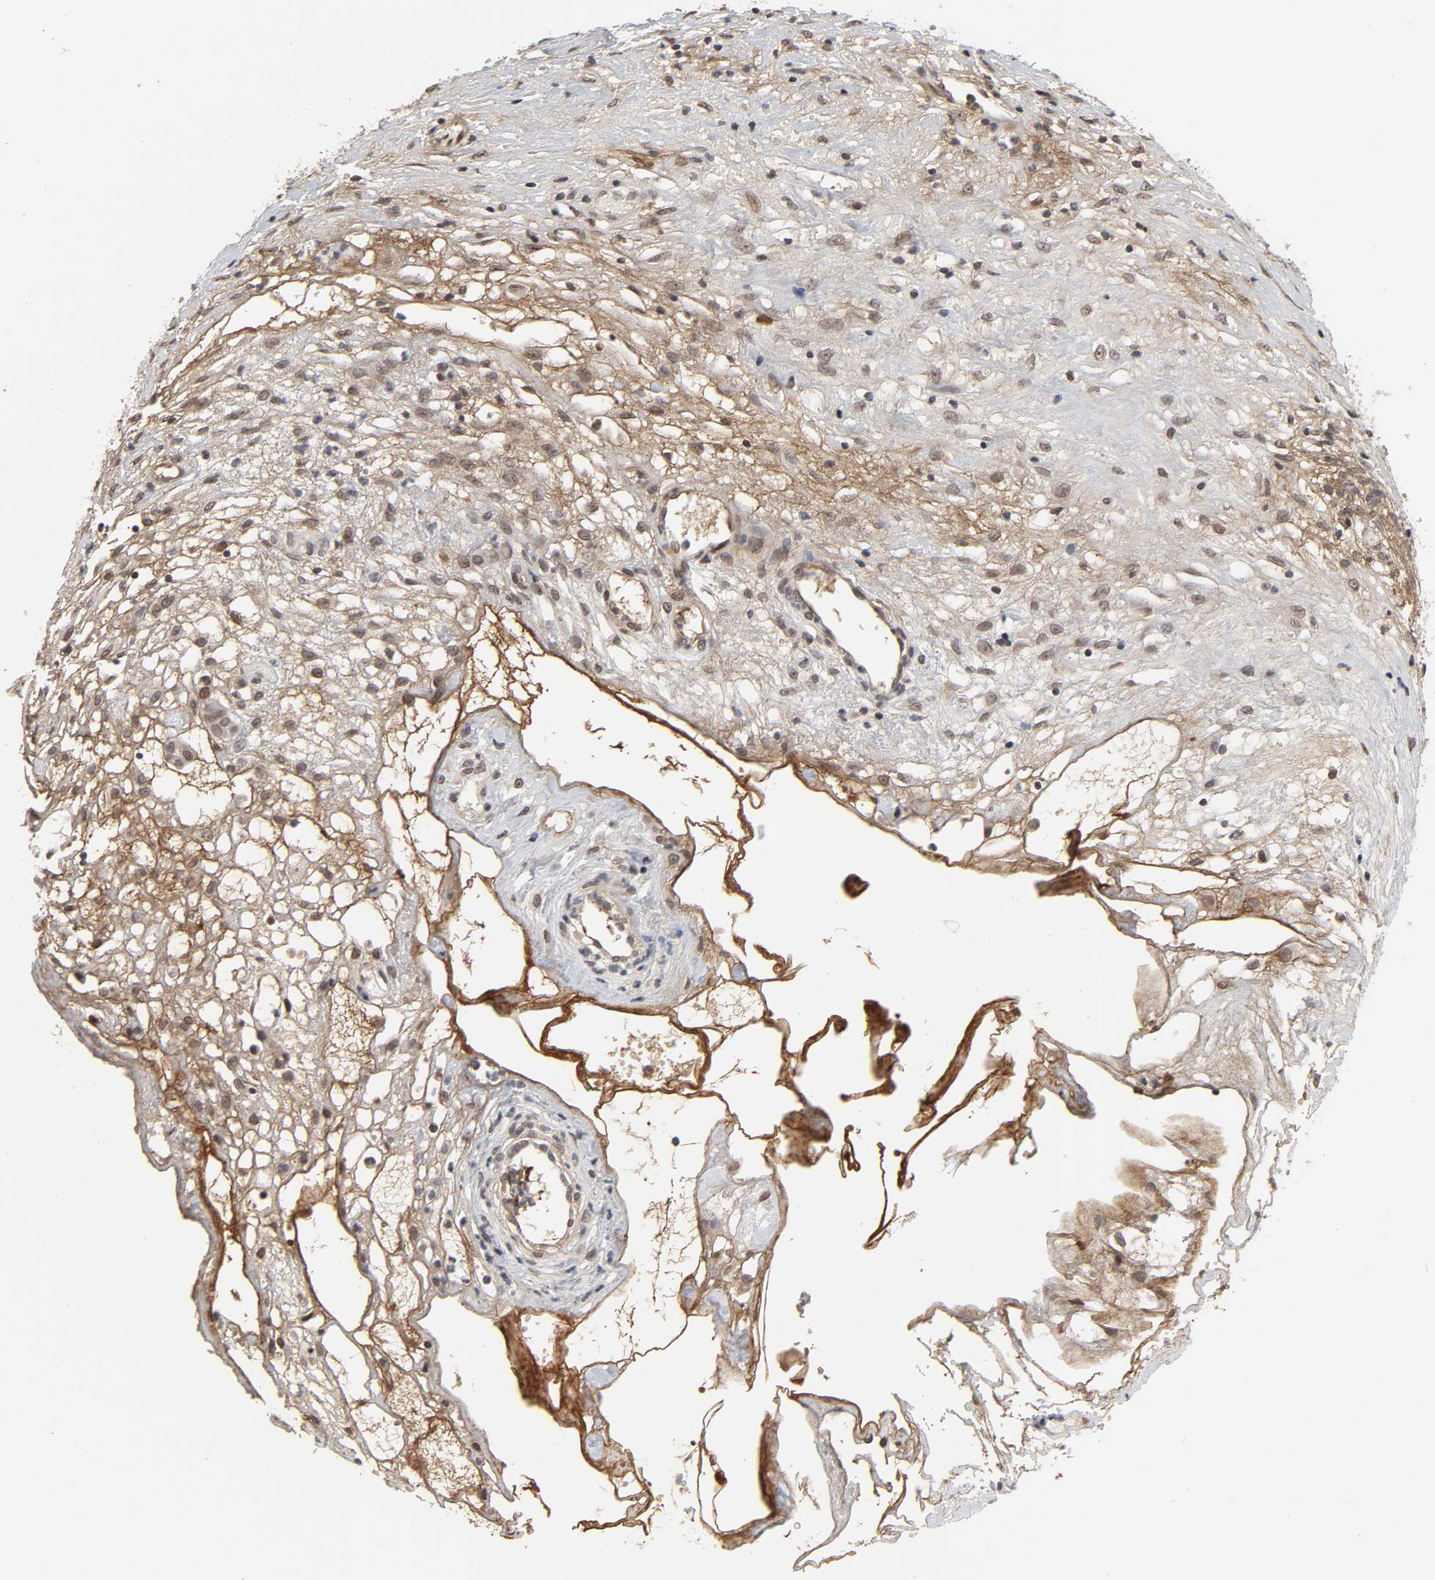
{"staining": {"intensity": "strong", "quantity": ">75%", "location": "cytoplasmic/membranous,nuclear"}, "tissue": "ovarian cancer", "cell_type": "Tumor cells", "image_type": "cancer", "snomed": [{"axis": "morphology", "description": "Carcinoma, endometroid"}, {"axis": "topography", "description": "Ovary"}], "caption": "Ovarian cancer stained with a protein marker reveals strong staining in tumor cells.", "gene": "CPN2", "patient": {"sex": "female", "age": 42}}